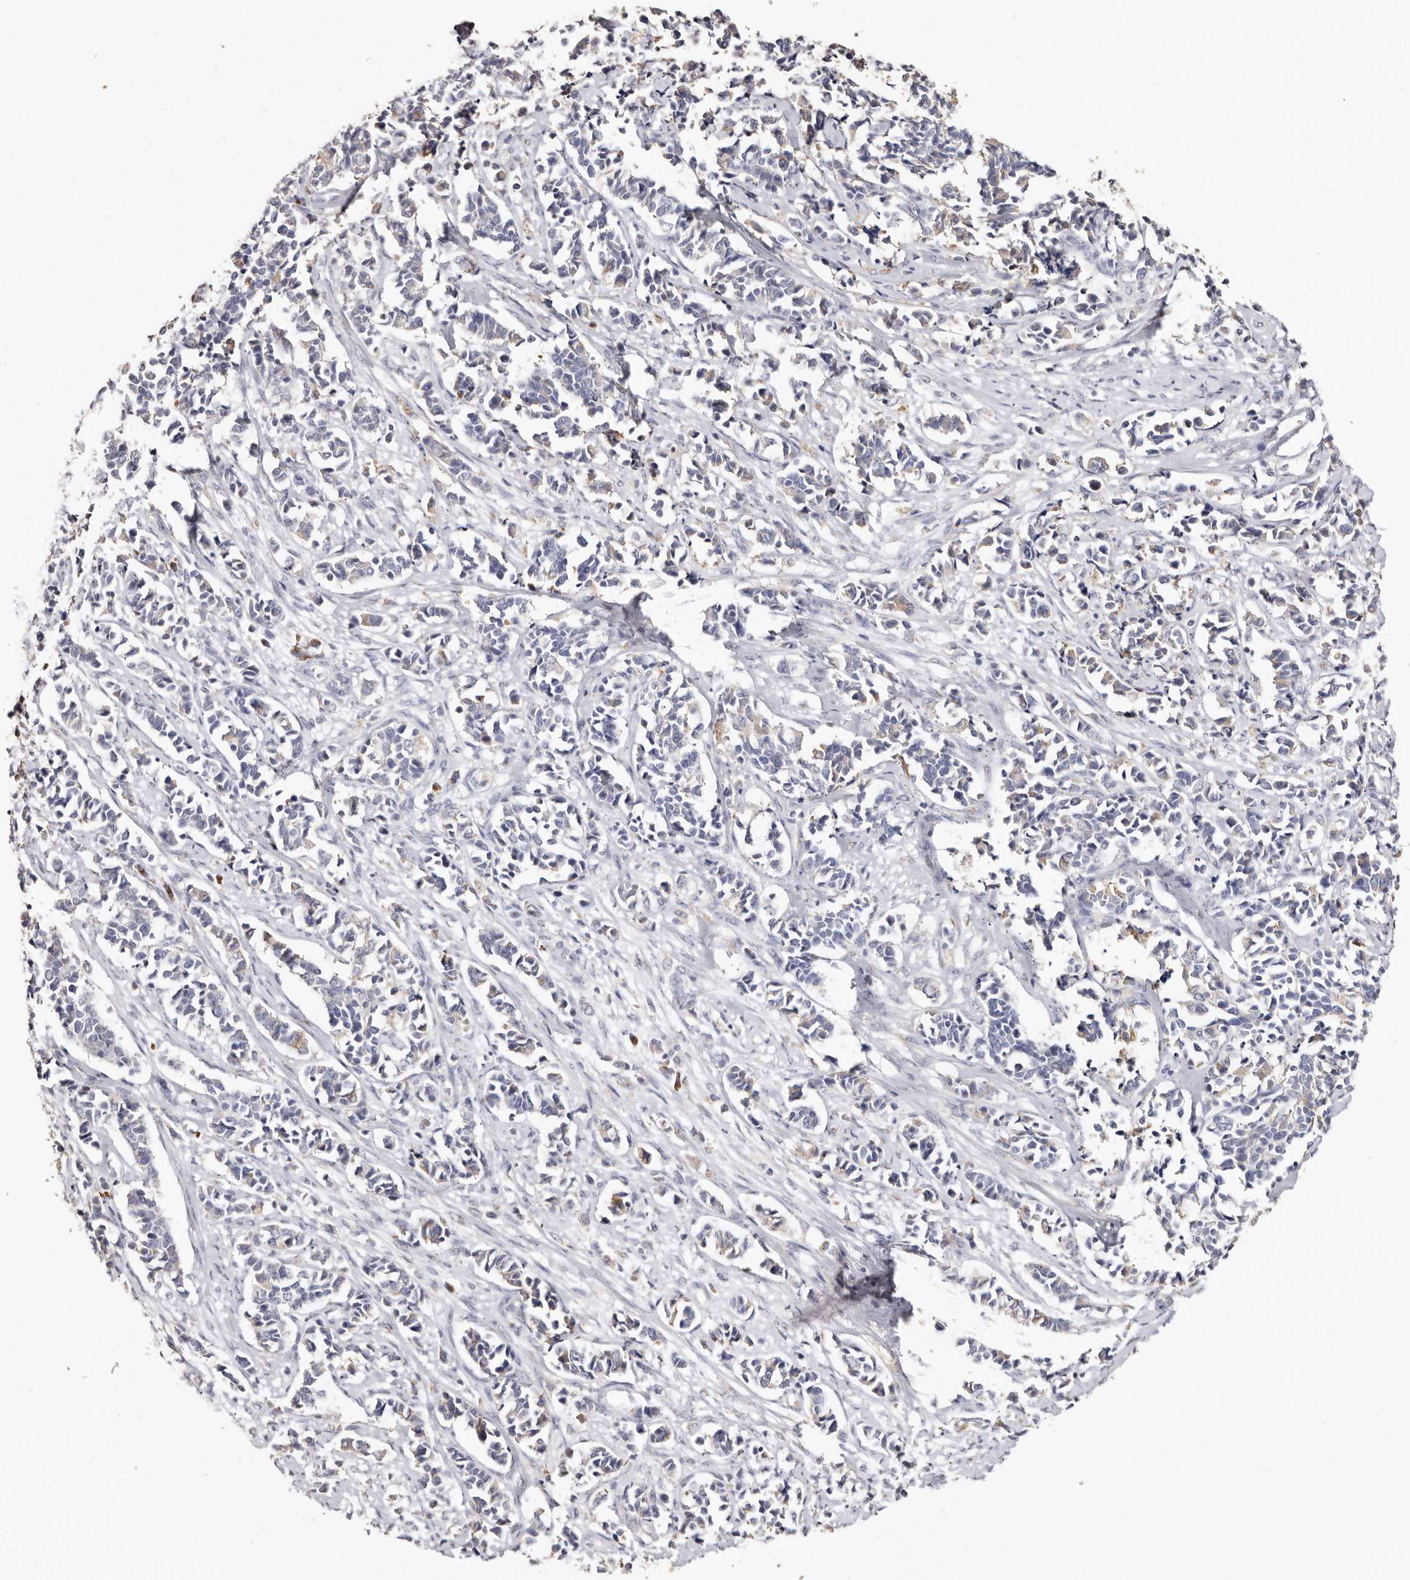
{"staining": {"intensity": "negative", "quantity": "none", "location": "none"}, "tissue": "cervical cancer", "cell_type": "Tumor cells", "image_type": "cancer", "snomed": [{"axis": "morphology", "description": "Normal tissue, NOS"}, {"axis": "morphology", "description": "Squamous cell carcinoma, NOS"}, {"axis": "topography", "description": "Cervix"}], "caption": "The IHC micrograph has no significant expression in tumor cells of cervical squamous cell carcinoma tissue.", "gene": "LGALS7B", "patient": {"sex": "female", "age": 35}}